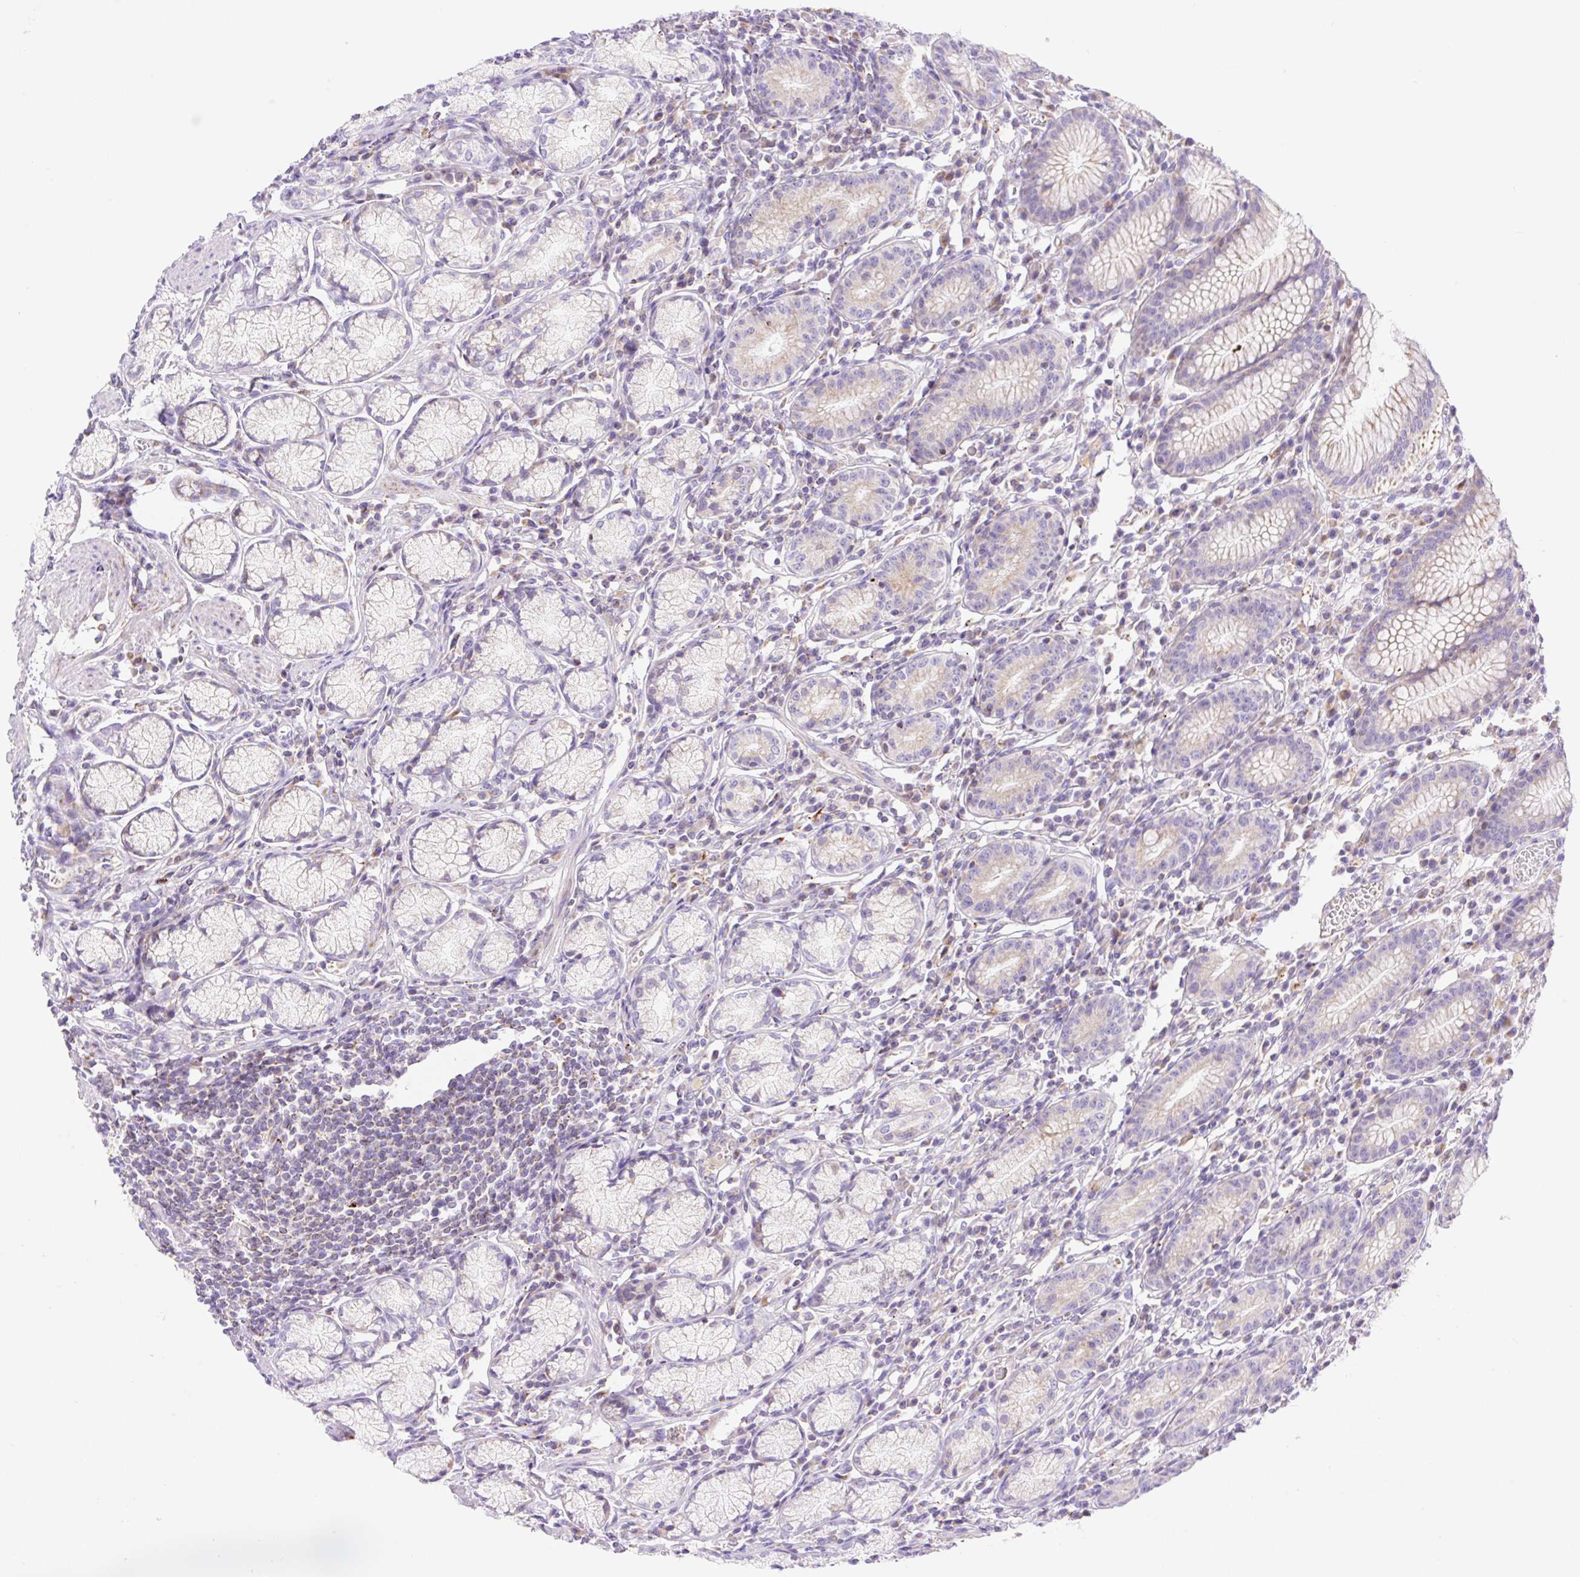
{"staining": {"intensity": "strong", "quantity": "25%-75%", "location": "cytoplasmic/membranous"}, "tissue": "stomach", "cell_type": "Glandular cells", "image_type": "normal", "snomed": [{"axis": "morphology", "description": "Normal tissue, NOS"}, {"axis": "topography", "description": "Stomach"}], "caption": "Normal stomach exhibits strong cytoplasmic/membranous staining in about 25%-75% of glandular cells, visualized by immunohistochemistry. (brown staining indicates protein expression, while blue staining denotes nuclei).", "gene": "ETNK2", "patient": {"sex": "male", "age": 55}}